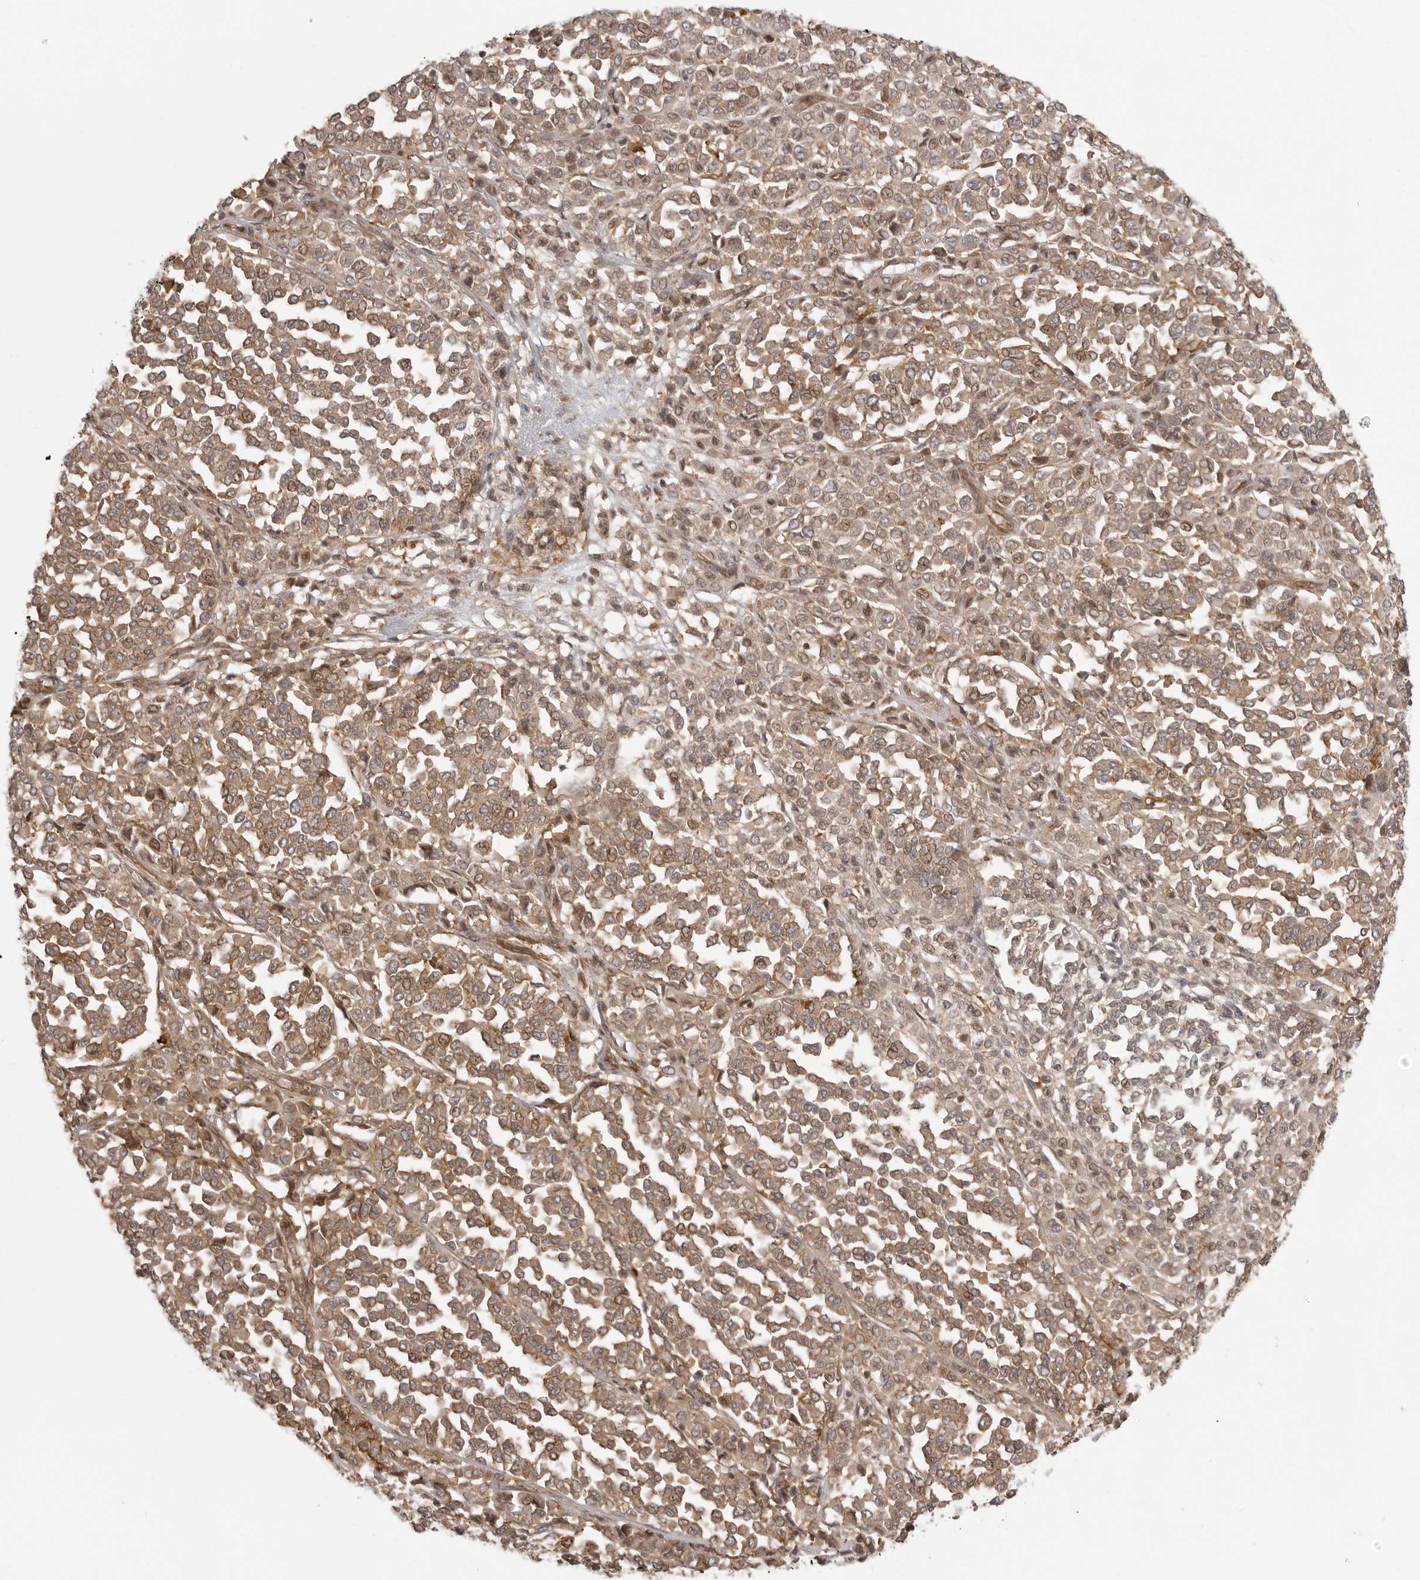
{"staining": {"intensity": "moderate", "quantity": ">75%", "location": "cytoplasmic/membranous"}, "tissue": "melanoma", "cell_type": "Tumor cells", "image_type": "cancer", "snomed": [{"axis": "morphology", "description": "Malignant melanoma, Metastatic site"}, {"axis": "topography", "description": "Pancreas"}], "caption": "IHC staining of melanoma, which displays medium levels of moderate cytoplasmic/membranous staining in approximately >75% of tumor cells indicating moderate cytoplasmic/membranous protein staining. The staining was performed using DAB (brown) for protein detection and nuclei were counterstained in hematoxylin (blue).", "gene": "FAT3", "patient": {"sex": "female", "age": 30}}